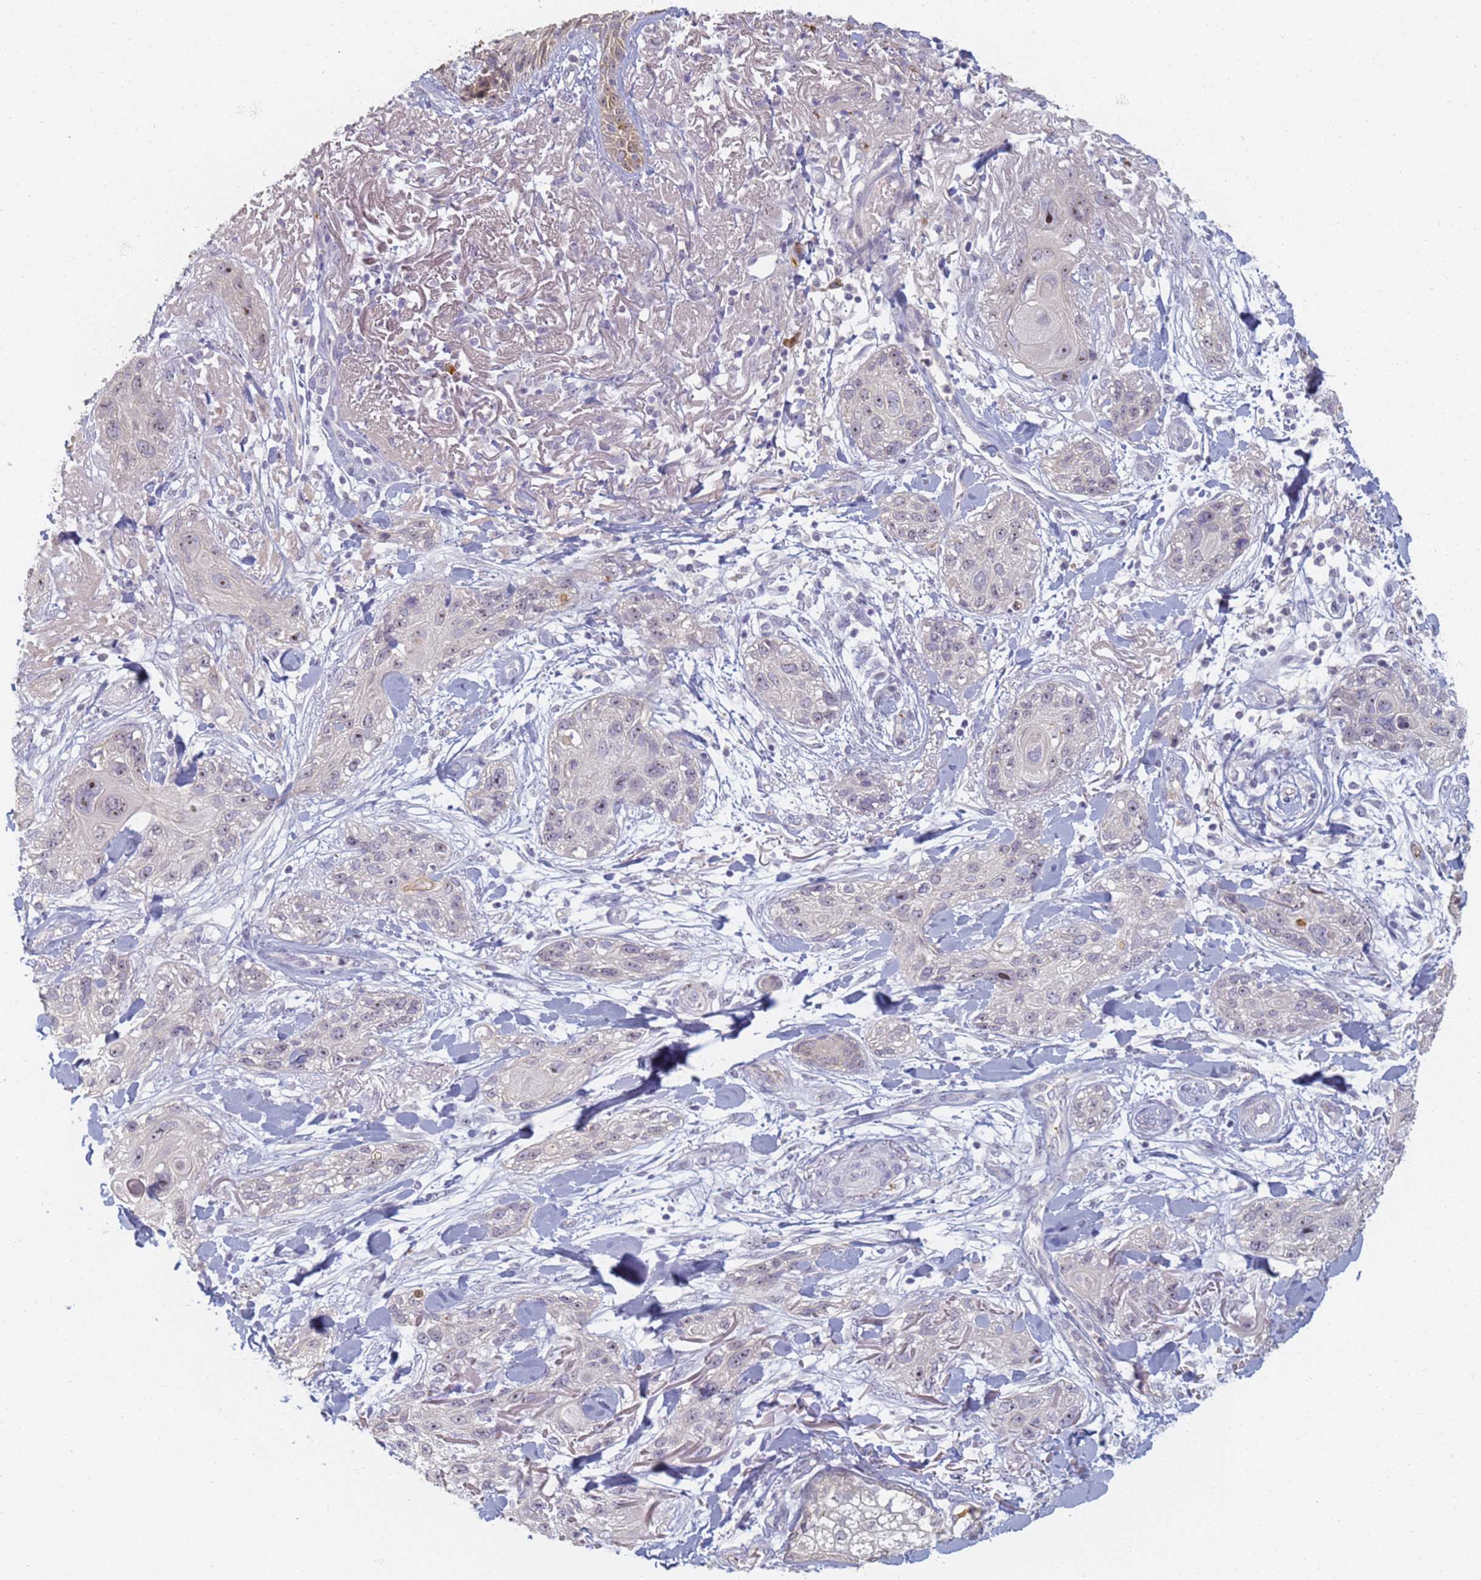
{"staining": {"intensity": "moderate", "quantity": "<25%", "location": "nuclear"}, "tissue": "skin cancer", "cell_type": "Tumor cells", "image_type": "cancer", "snomed": [{"axis": "morphology", "description": "Normal tissue, NOS"}, {"axis": "morphology", "description": "Squamous cell carcinoma, NOS"}, {"axis": "topography", "description": "Skin"}], "caption": "Human skin cancer stained for a protein (brown) exhibits moderate nuclear positive expression in approximately <25% of tumor cells.", "gene": "SLC38A9", "patient": {"sex": "male", "age": 72}}